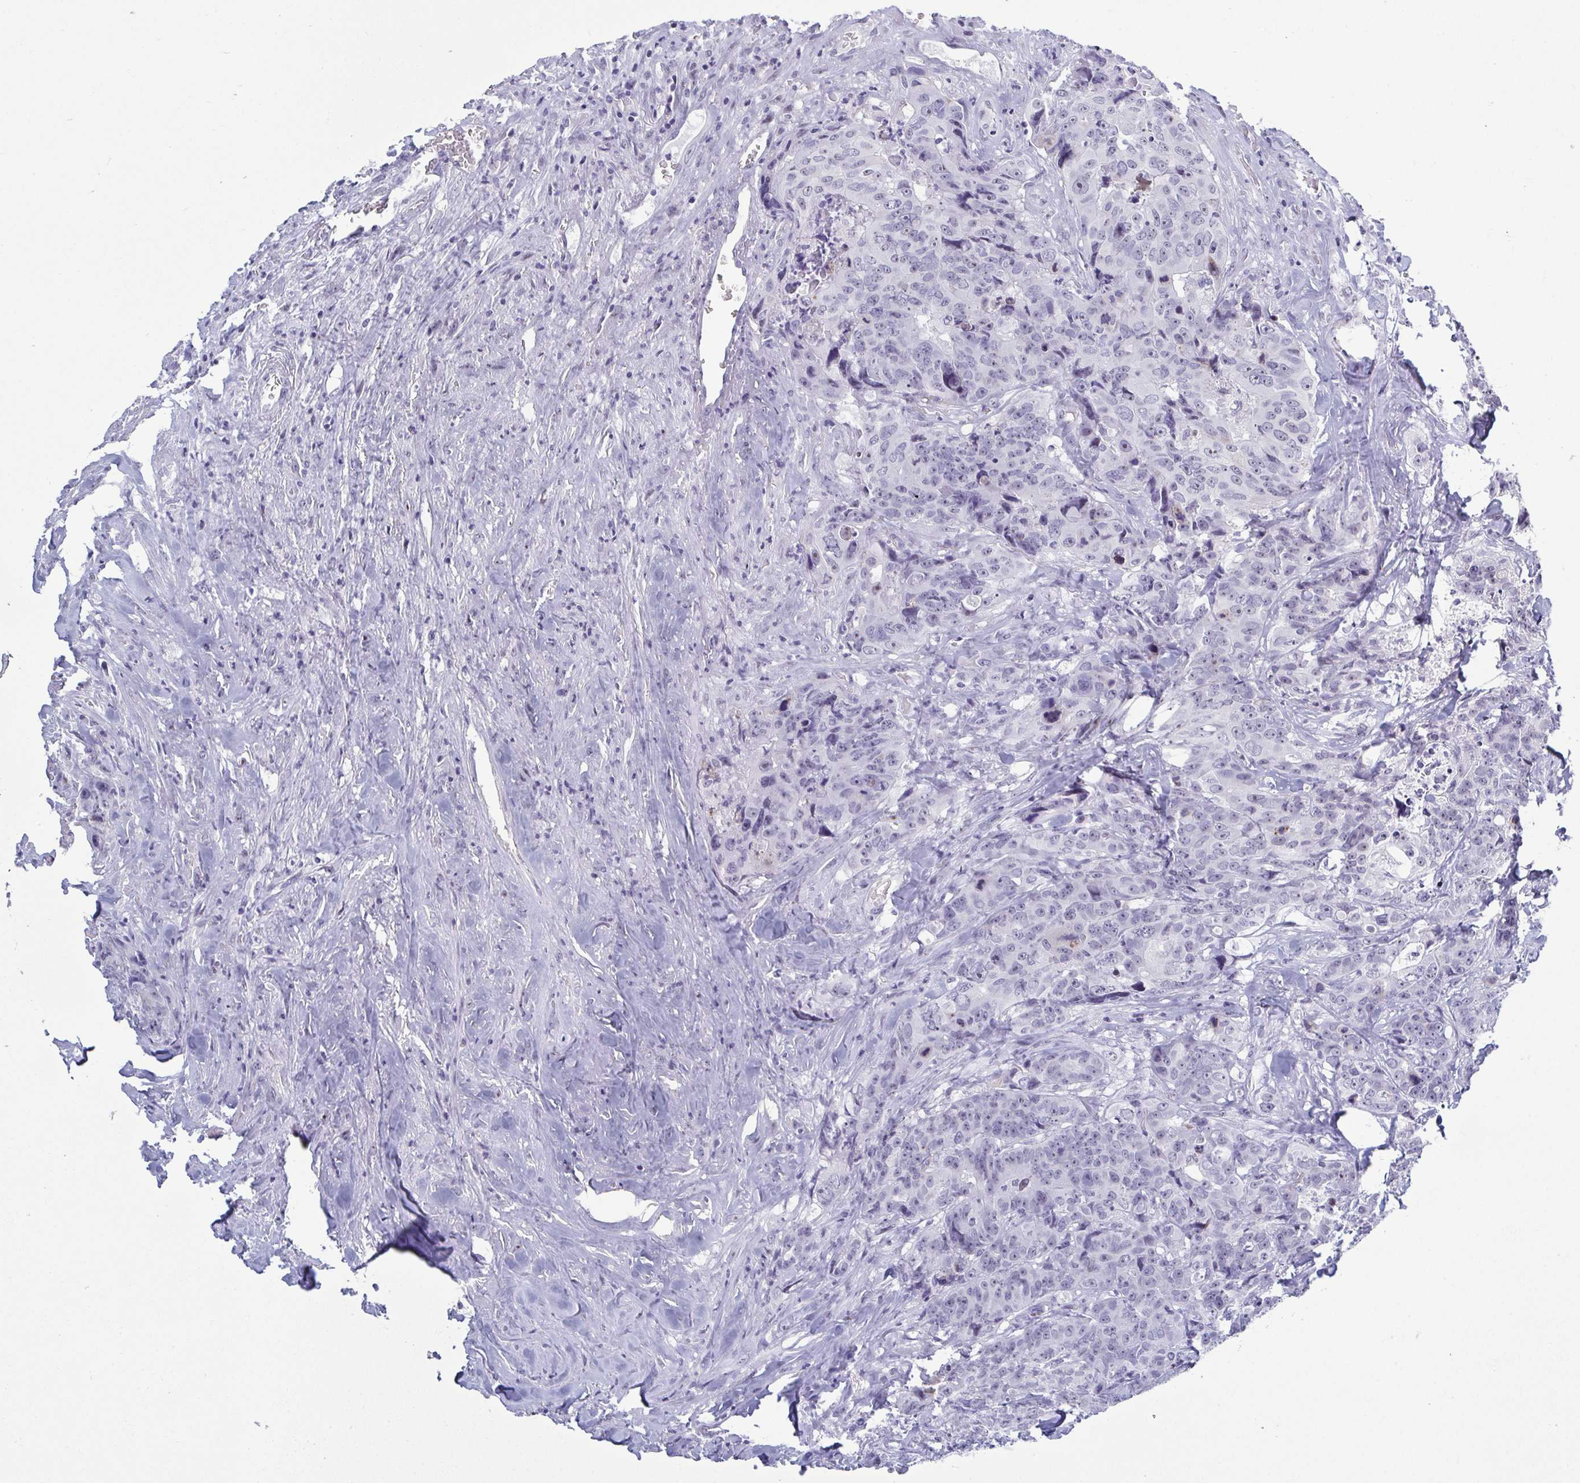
{"staining": {"intensity": "negative", "quantity": "none", "location": "none"}, "tissue": "colorectal cancer", "cell_type": "Tumor cells", "image_type": "cancer", "snomed": [{"axis": "morphology", "description": "Adenocarcinoma, NOS"}, {"axis": "topography", "description": "Rectum"}], "caption": "The image shows no staining of tumor cells in colorectal cancer (adenocarcinoma).", "gene": "BZW1", "patient": {"sex": "female", "age": 62}}